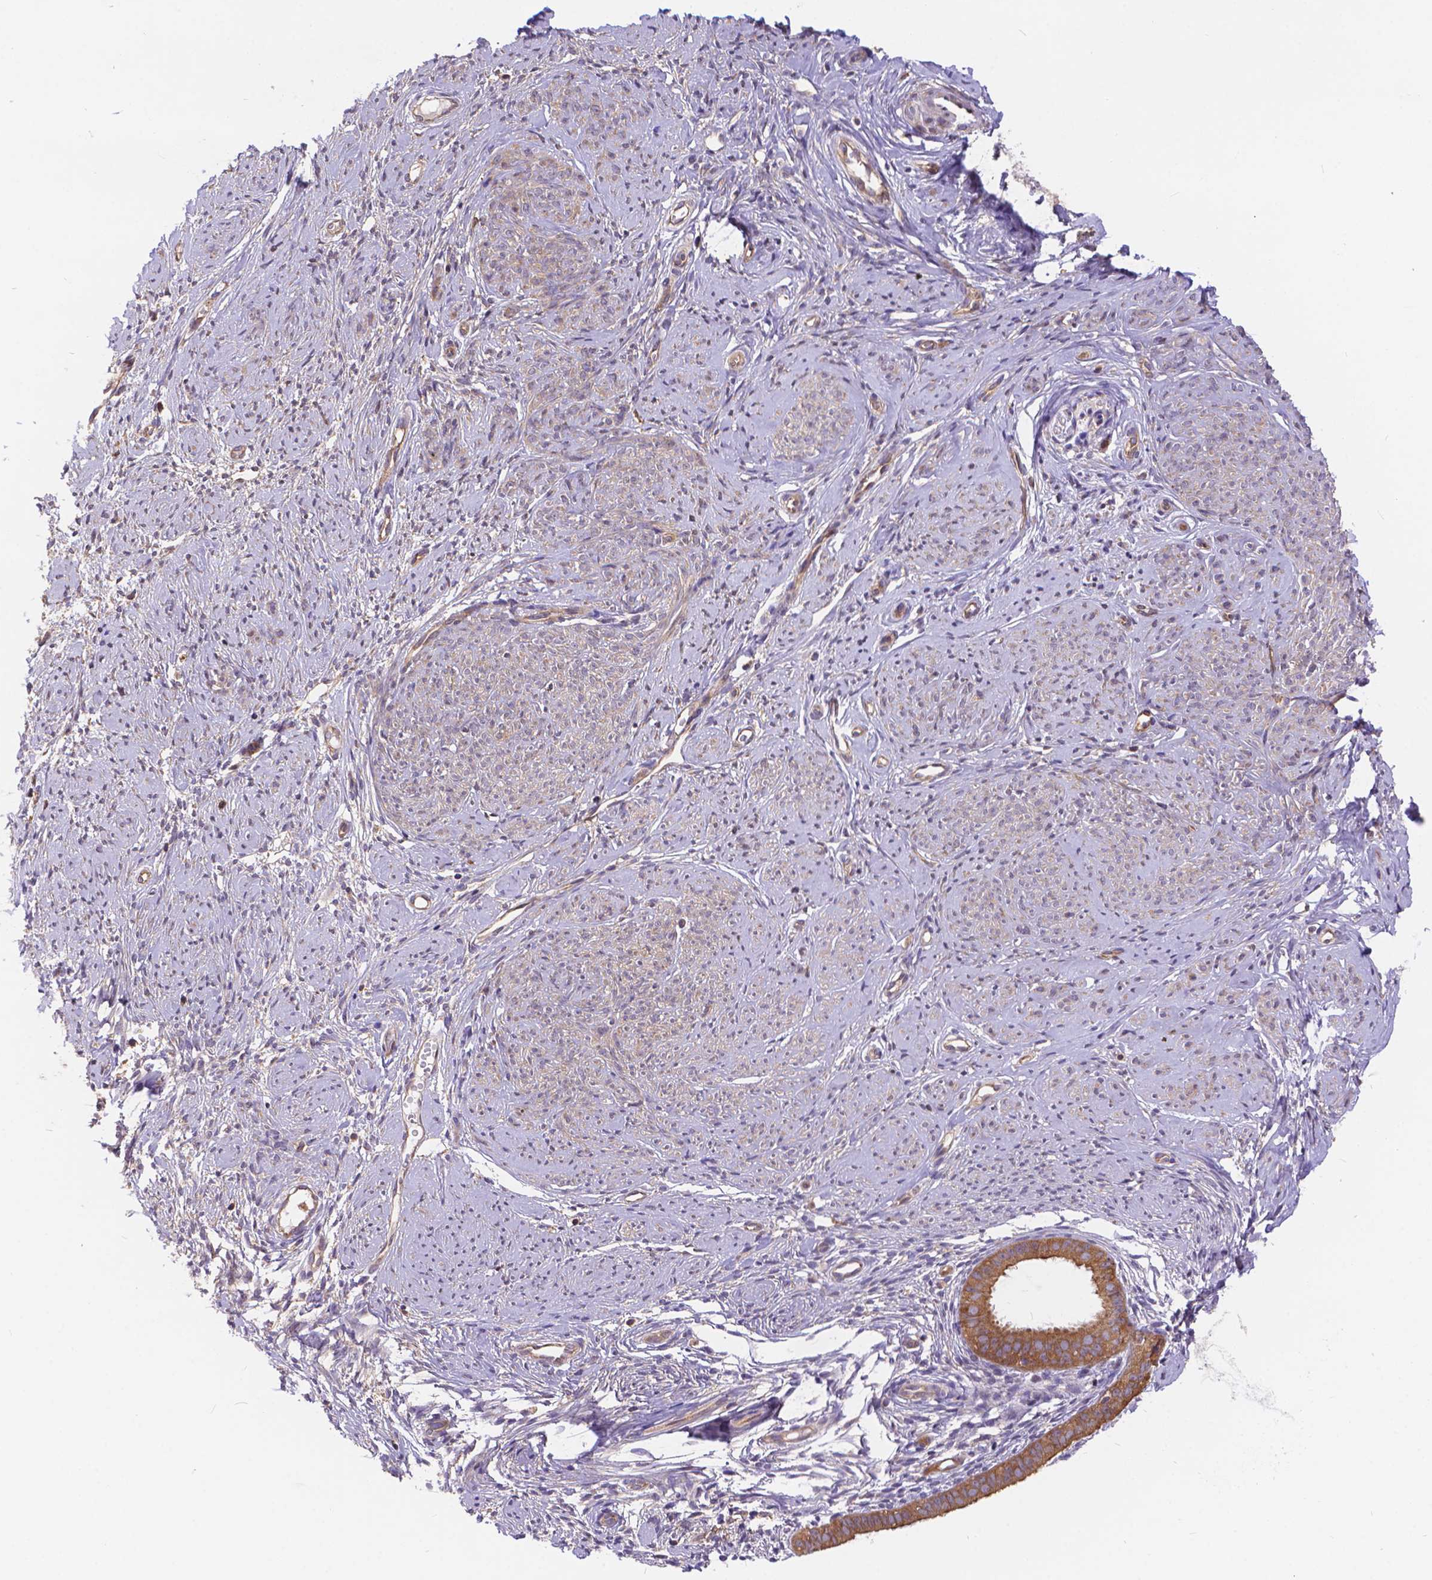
{"staining": {"intensity": "weak", "quantity": ">75%", "location": "cytoplasmic/membranous"}, "tissue": "smooth muscle", "cell_type": "Smooth muscle cells", "image_type": "normal", "snomed": [{"axis": "morphology", "description": "Normal tissue, NOS"}, {"axis": "topography", "description": "Smooth muscle"}], "caption": "Weak cytoplasmic/membranous positivity is appreciated in approximately >75% of smooth muscle cells in normal smooth muscle.", "gene": "ARAP1", "patient": {"sex": "female", "age": 48}}